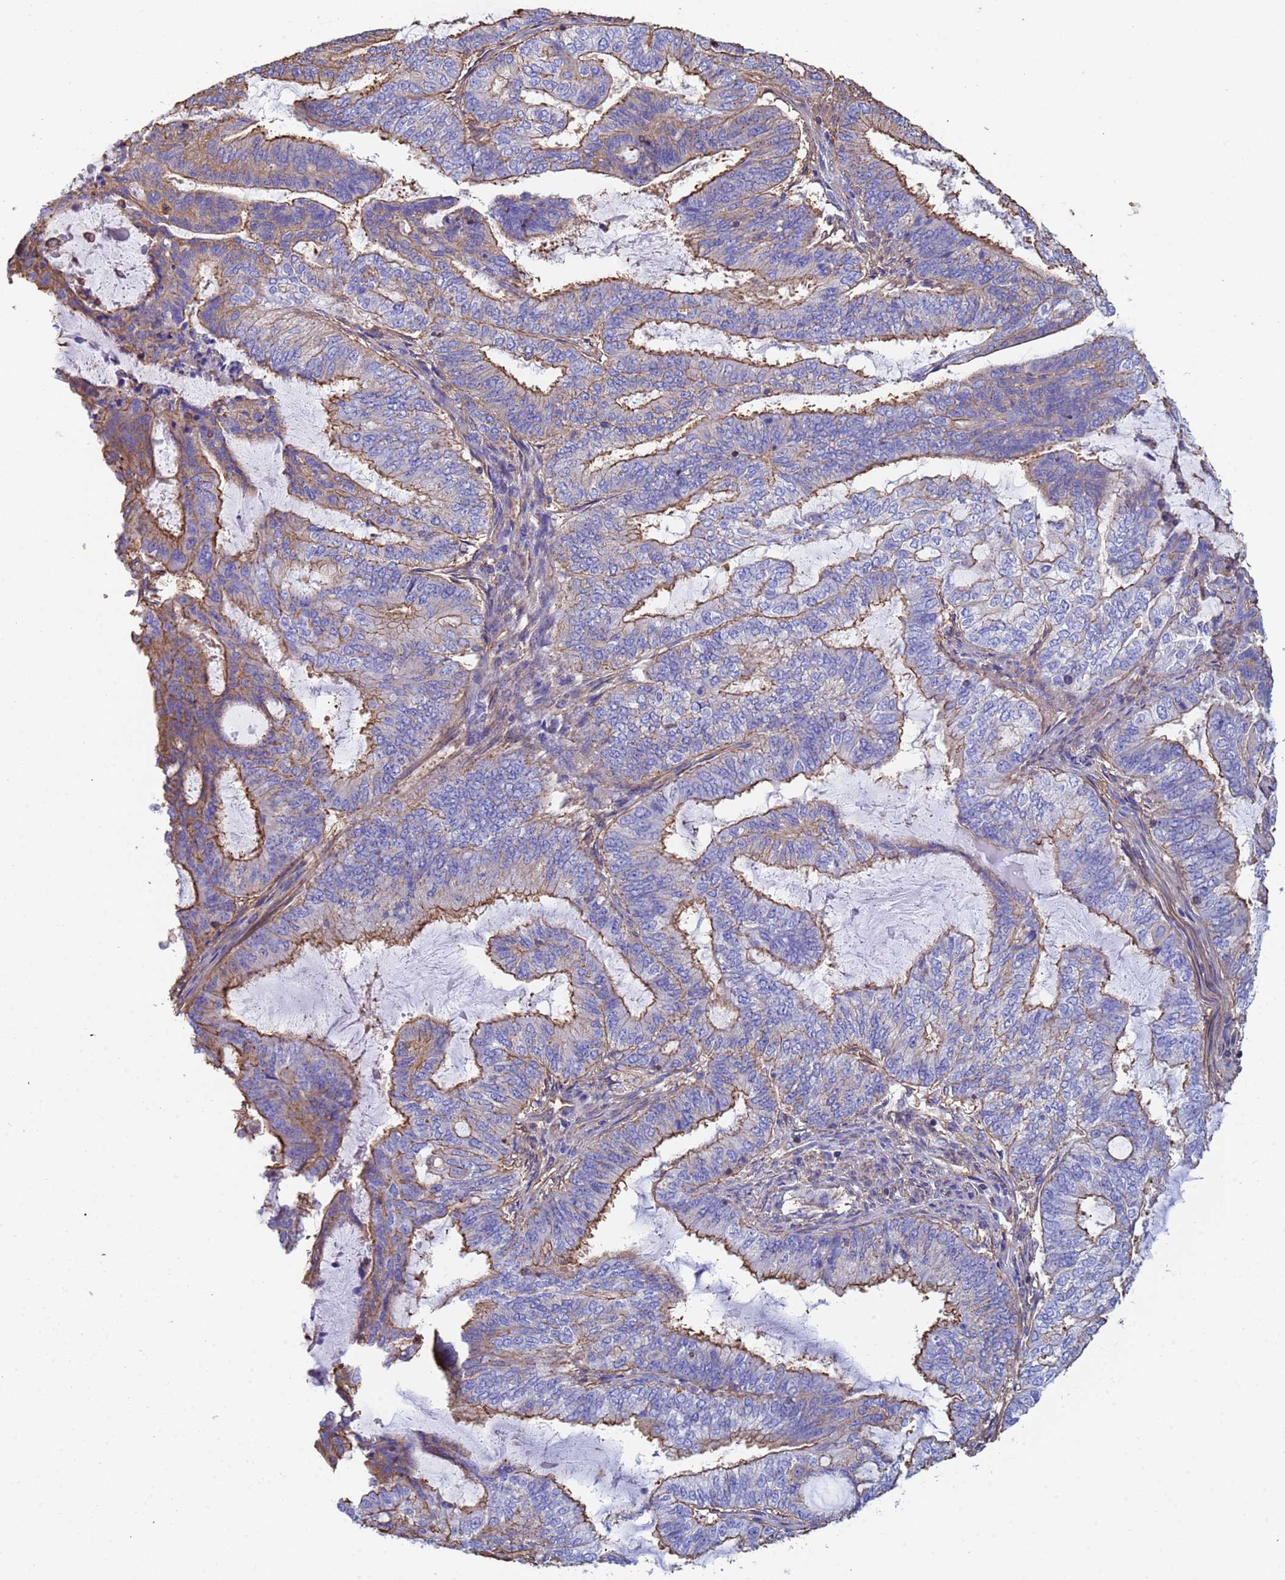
{"staining": {"intensity": "moderate", "quantity": "25%-75%", "location": "cytoplasmic/membranous"}, "tissue": "endometrial cancer", "cell_type": "Tumor cells", "image_type": "cancer", "snomed": [{"axis": "morphology", "description": "Adenocarcinoma, NOS"}, {"axis": "topography", "description": "Endometrium"}], "caption": "Tumor cells reveal medium levels of moderate cytoplasmic/membranous staining in about 25%-75% of cells in endometrial cancer (adenocarcinoma). Immunohistochemistry (ihc) stains the protein of interest in brown and the nuclei are stained blue.", "gene": "MYL12A", "patient": {"sex": "female", "age": 51}}